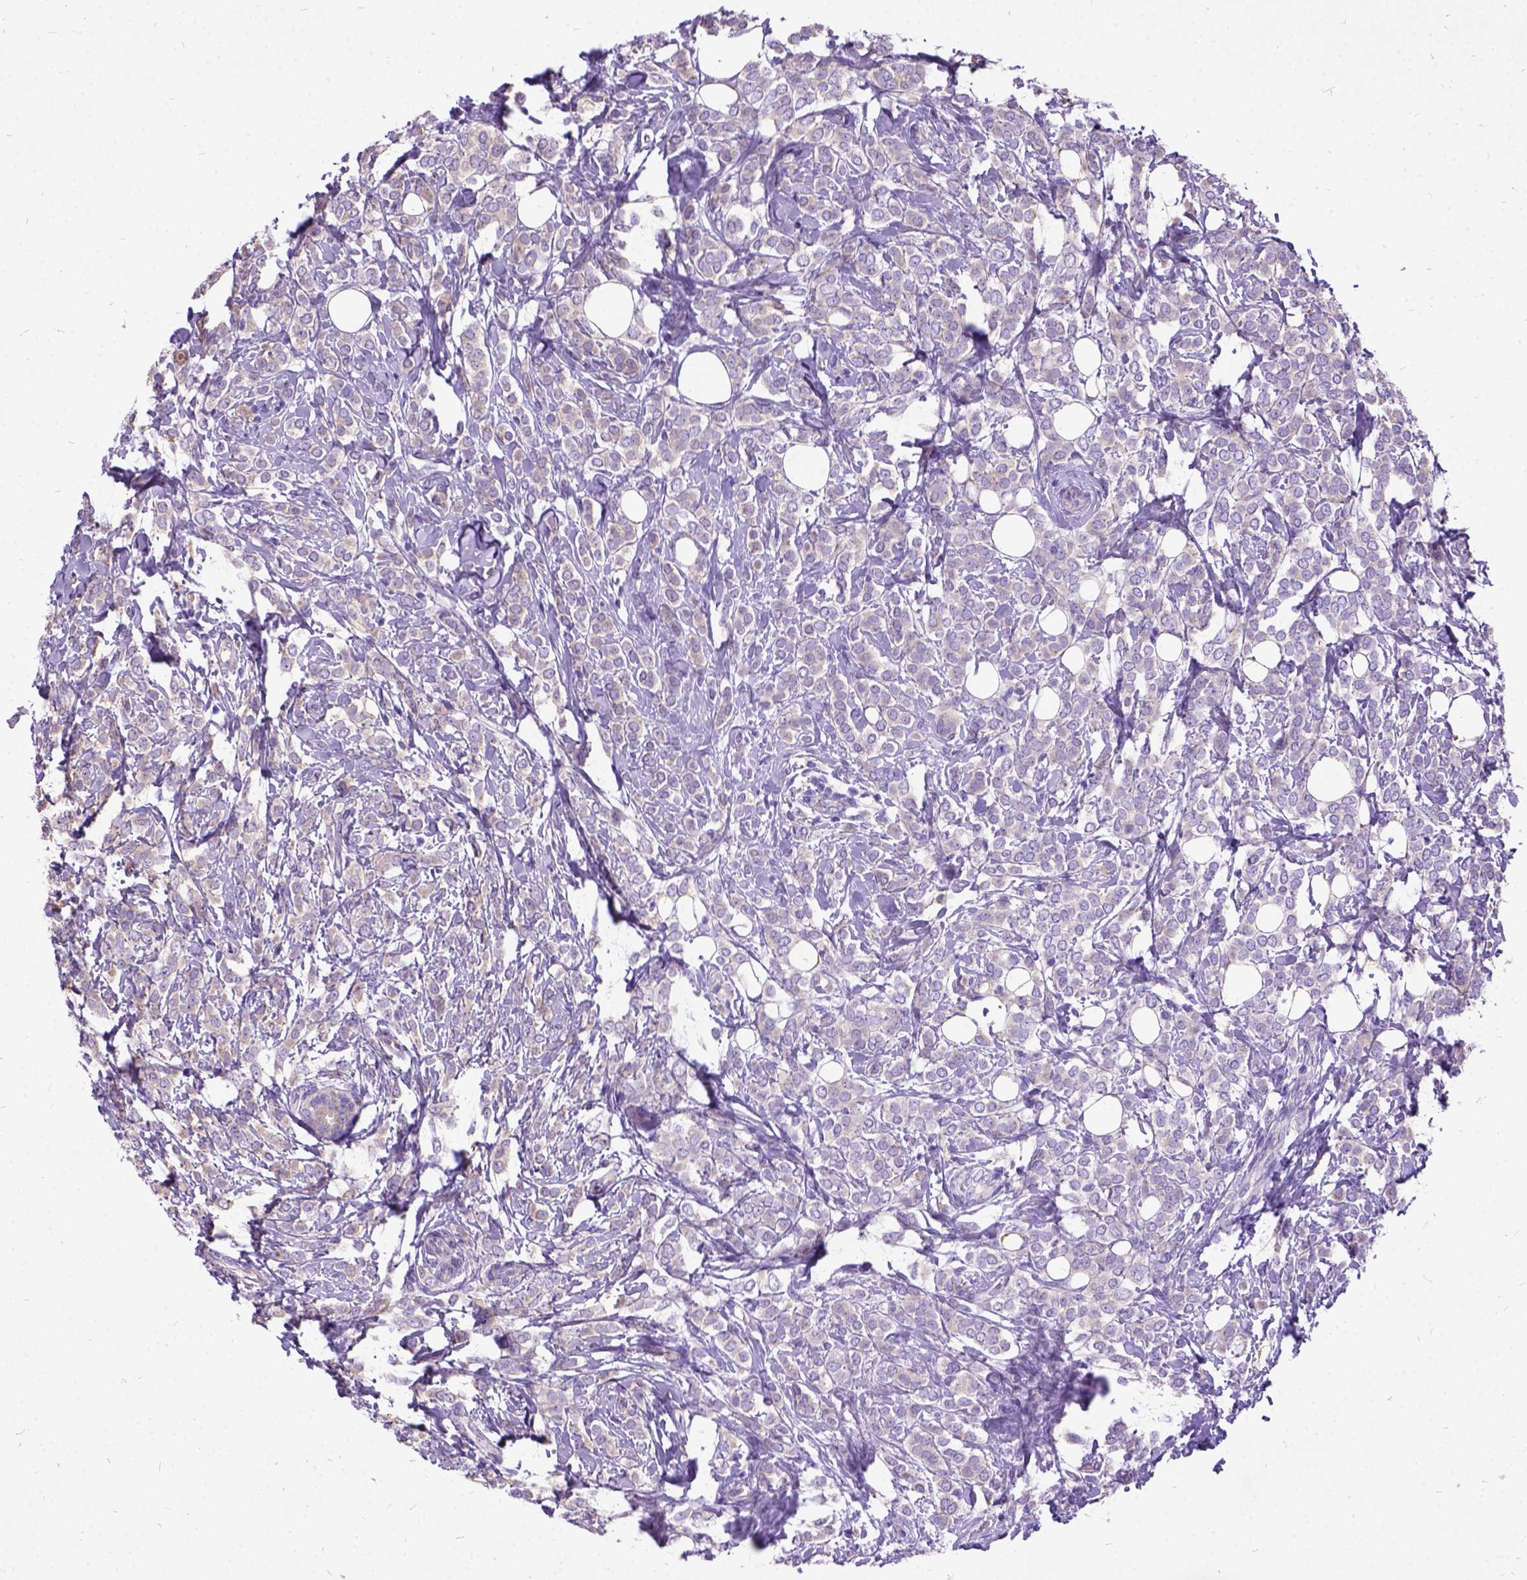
{"staining": {"intensity": "weak", "quantity": "<25%", "location": "cytoplasmic/membranous"}, "tissue": "breast cancer", "cell_type": "Tumor cells", "image_type": "cancer", "snomed": [{"axis": "morphology", "description": "Lobular carcinoma"}, {"axis": "topography", "description": "Breast"}], "caption": "Human breast cancer (lobular carcinoma) stained for a protein using IHC demonstrates no expression in tumor cells.", "gene": "CFAP54", "patient": {"sex": "female", "age": 49}}